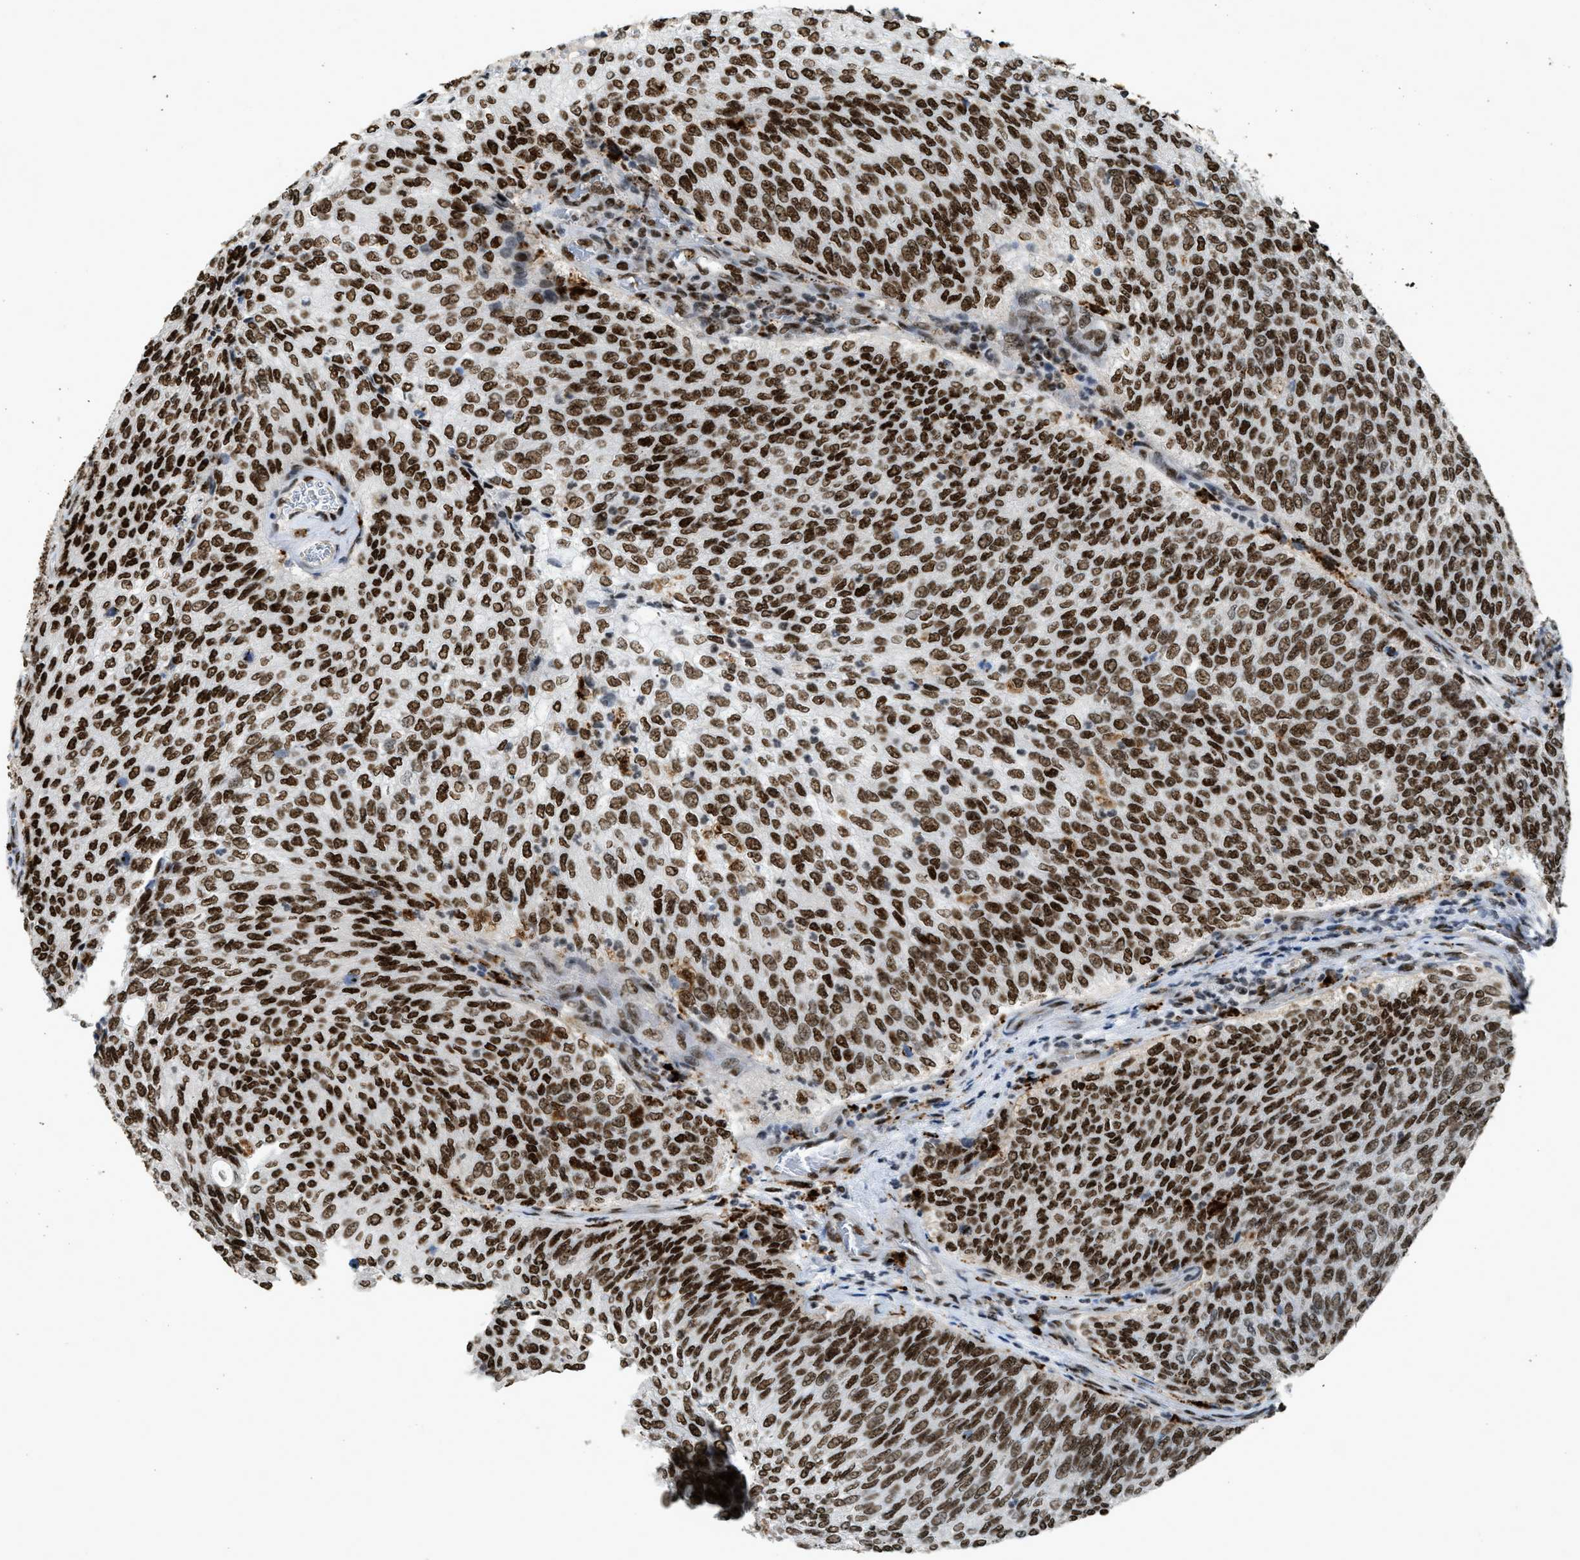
{"staining": {"intensity": "strong", "quantity": ">75%", "location": "nuclear"}, "tissue": "urothelial cancer", "cell_type": "Tumor cells", "image_type": "cancer", "snomed": [{"axis": "morphology", "description": "Urothelial carcinoma, Low grade"}, {"axis": "topography", "description": "Urinary bladder"}], "caption": "Immunohistochemical staining of urothelial carcinoma (low-grade) reveals high levels of strong nuclear protein positivity in about >75% of tumor cells. The protein of interest is stained brown, and the nuclei are stained in blue (DAB IHC with brightfield microscopy, high magnification).", "gene": "NUMA1", "patient": {"sex": "female", "age": 79}}